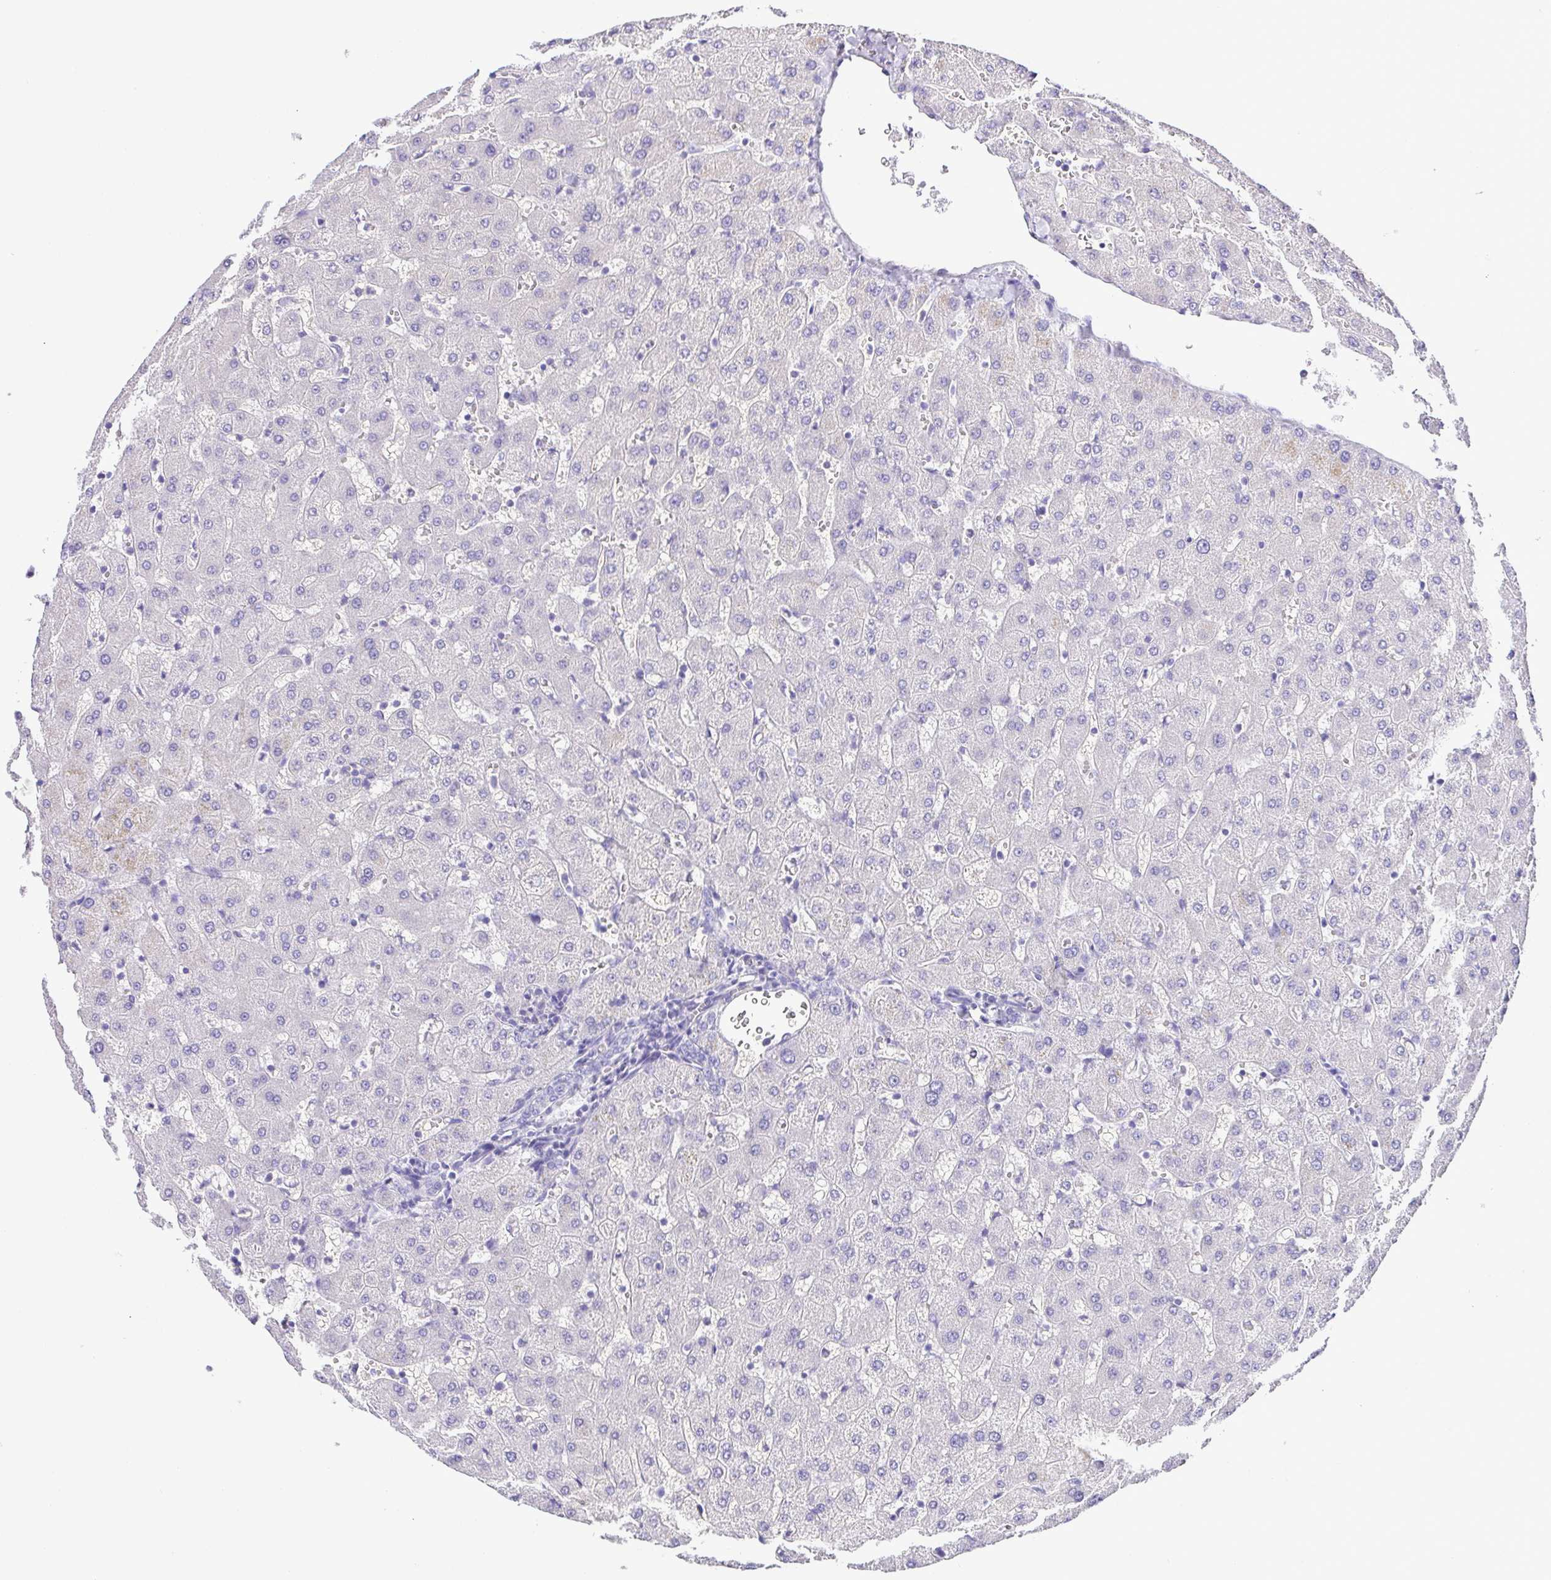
{"staining": {"intensity": "negative", "quantity": "none", "location": "none"}, "tissue": "liver", "cell_type": "Cholangiocytes", "image_type": "normal", "snomed": [{"axis": "morphology", "description": "Normal tissue, NOS"}, {"axis": "topography", "description": "Liver"}], "caption": "This is an immunohistochemistry image of benign liver. There is no staining in cholangiocytes.", "gene": "SYT1", "patient": {"sex": "female", "age": 63}}